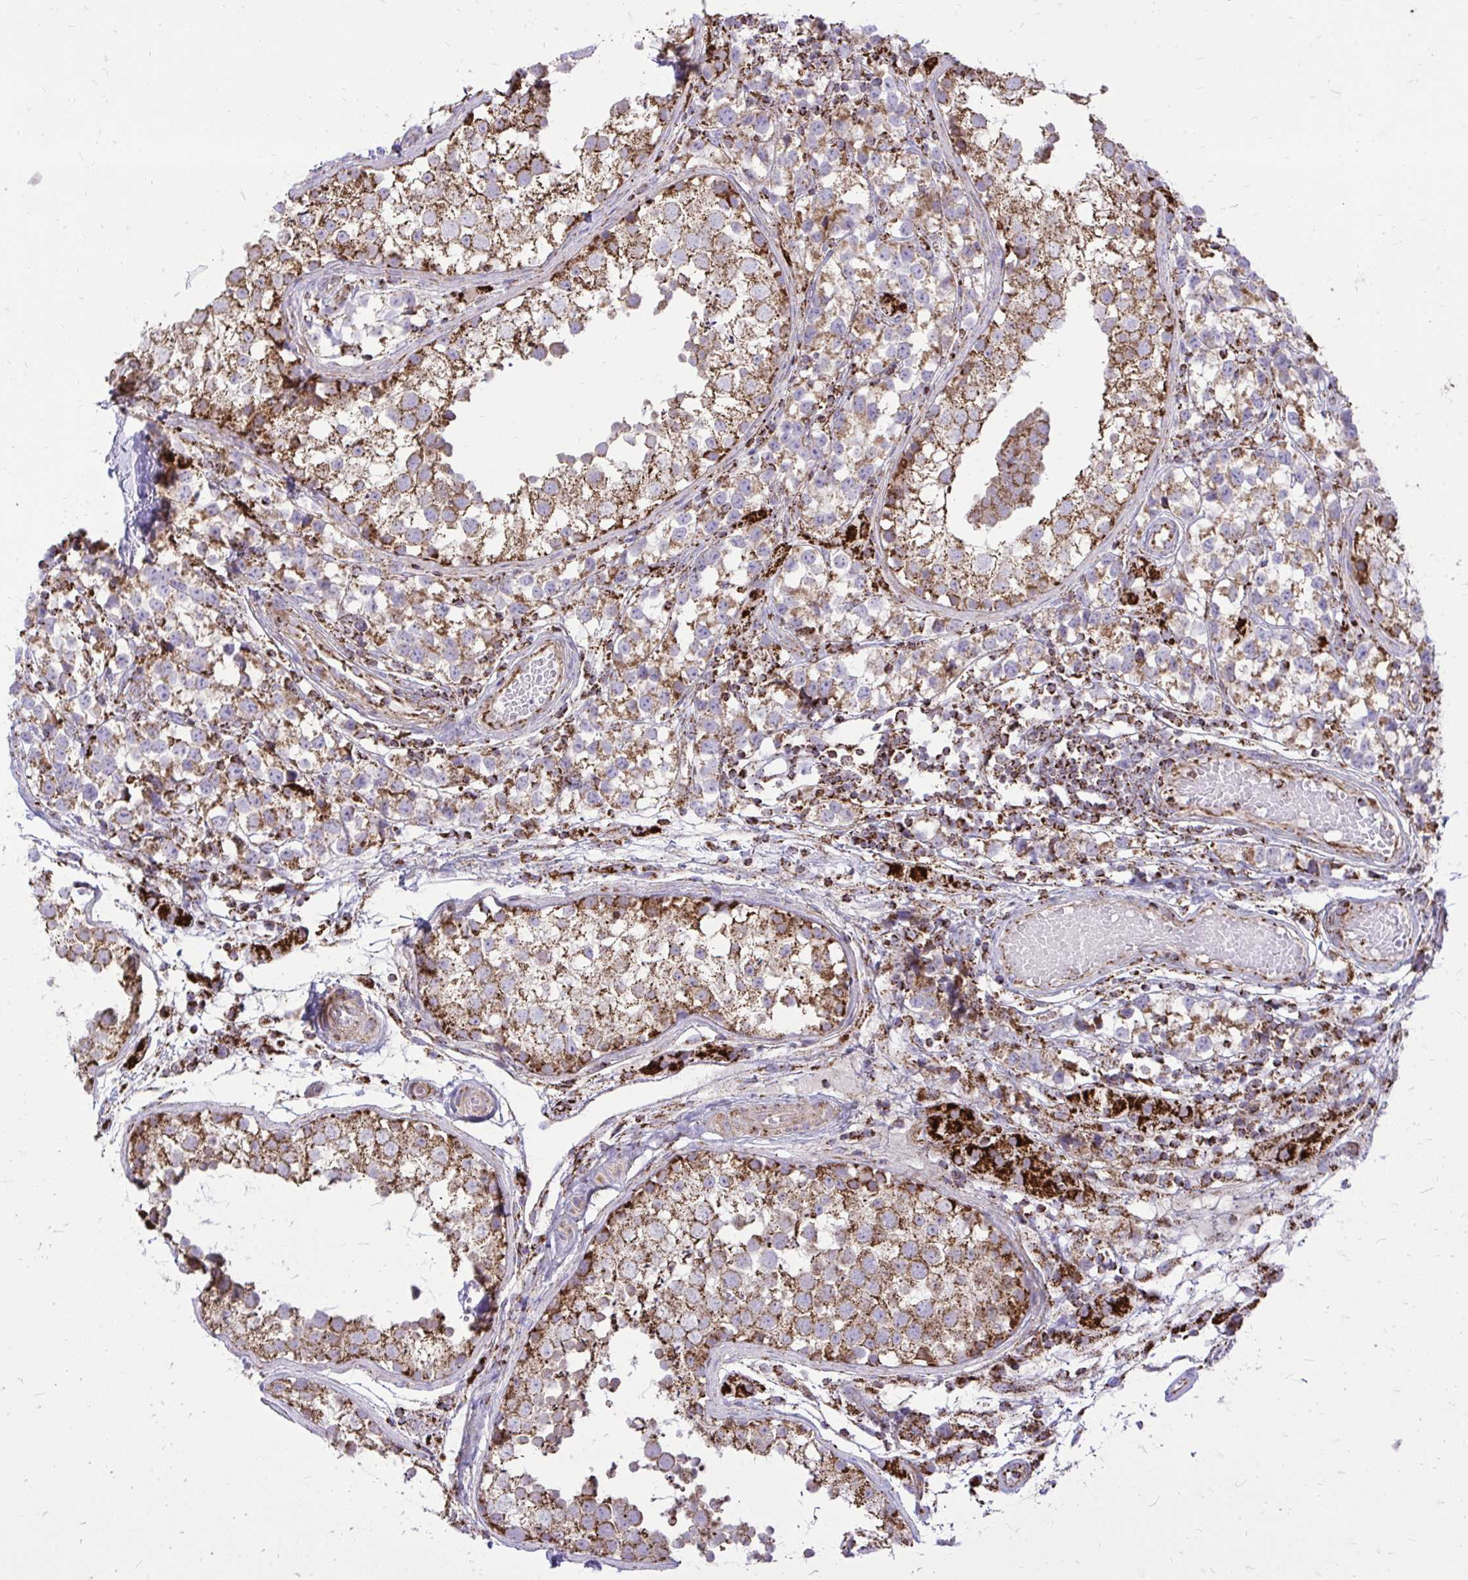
{"staining": {"intensity": "moderate", "quantity": ">75%", "location": "cytoplasmic/membranous"}, "tissue": "testis", "cell_type": "Cells in seminiferous ducts", "image_type": "normal", "snomed": [{"axis": "morphology", "description": "Normal tissue, NOS"}, {"axis": "morphology", "description": "Seminoma, NOS"}, {"axis": "topography", "description": "Testis"}], "caption": "DAB immunohistochemical staining of benign human testis reveals moderate cytoplasmic/membranous protein expression in approximately >75% of cells in seminiferous ducts.", "gene": "SPTBN2", "patient": {"sex": "male", "age": 29}}